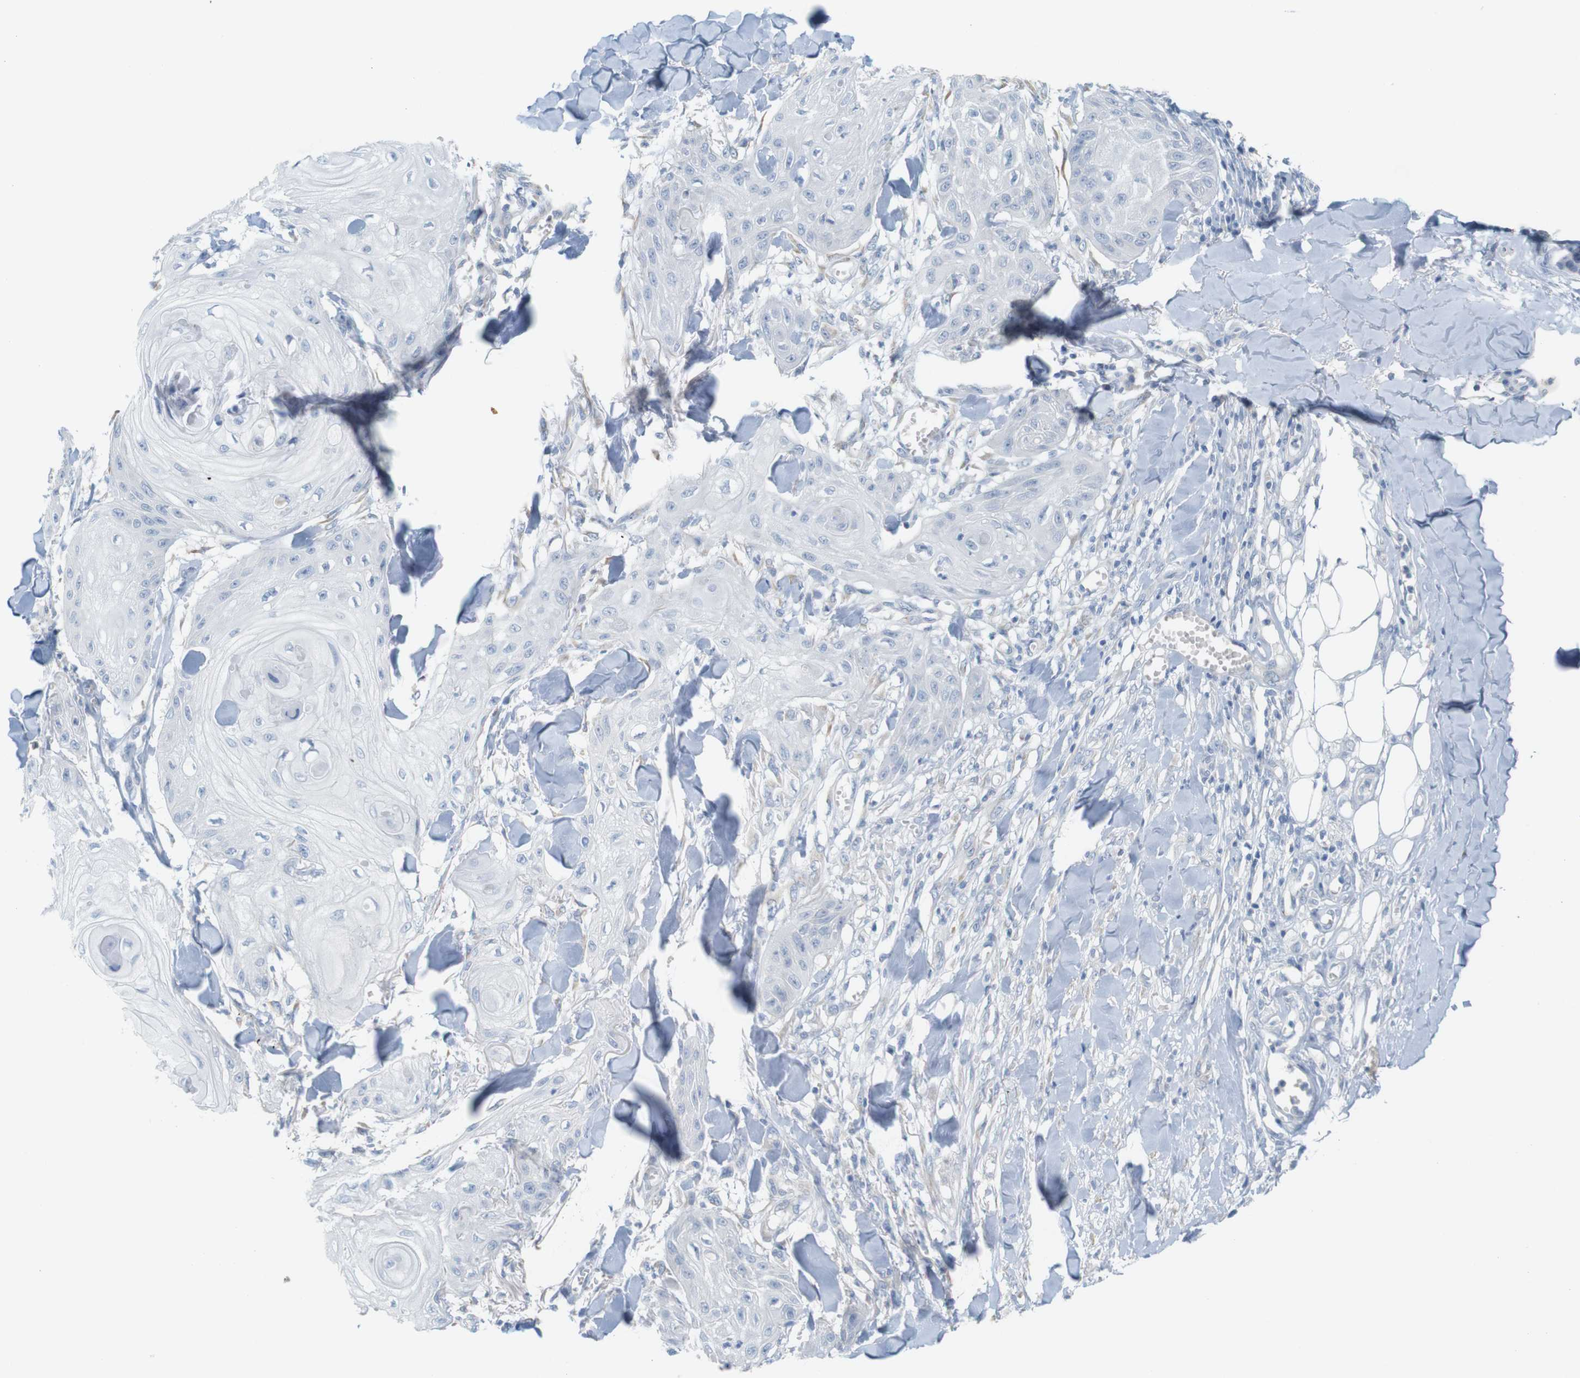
{"staining": {"intensity": "negative", "quantity": "none", "location": "none"}, "tissue": "skin cancer", "cell_type": "Tumor cells", "image_type": "cancer", "snomed": [{"axis": "morphology", "description": "Squamous cell carcinoma, NOS"}, {"axis": "topography", "description": "Skin"}], "caption": "Immunohistochemical staining of human squamous cell carcinoma (skin) reveals no significant staining in tumor cells.", "gene": "RGS9", "patient": {"sex": "male", "age": 74}}